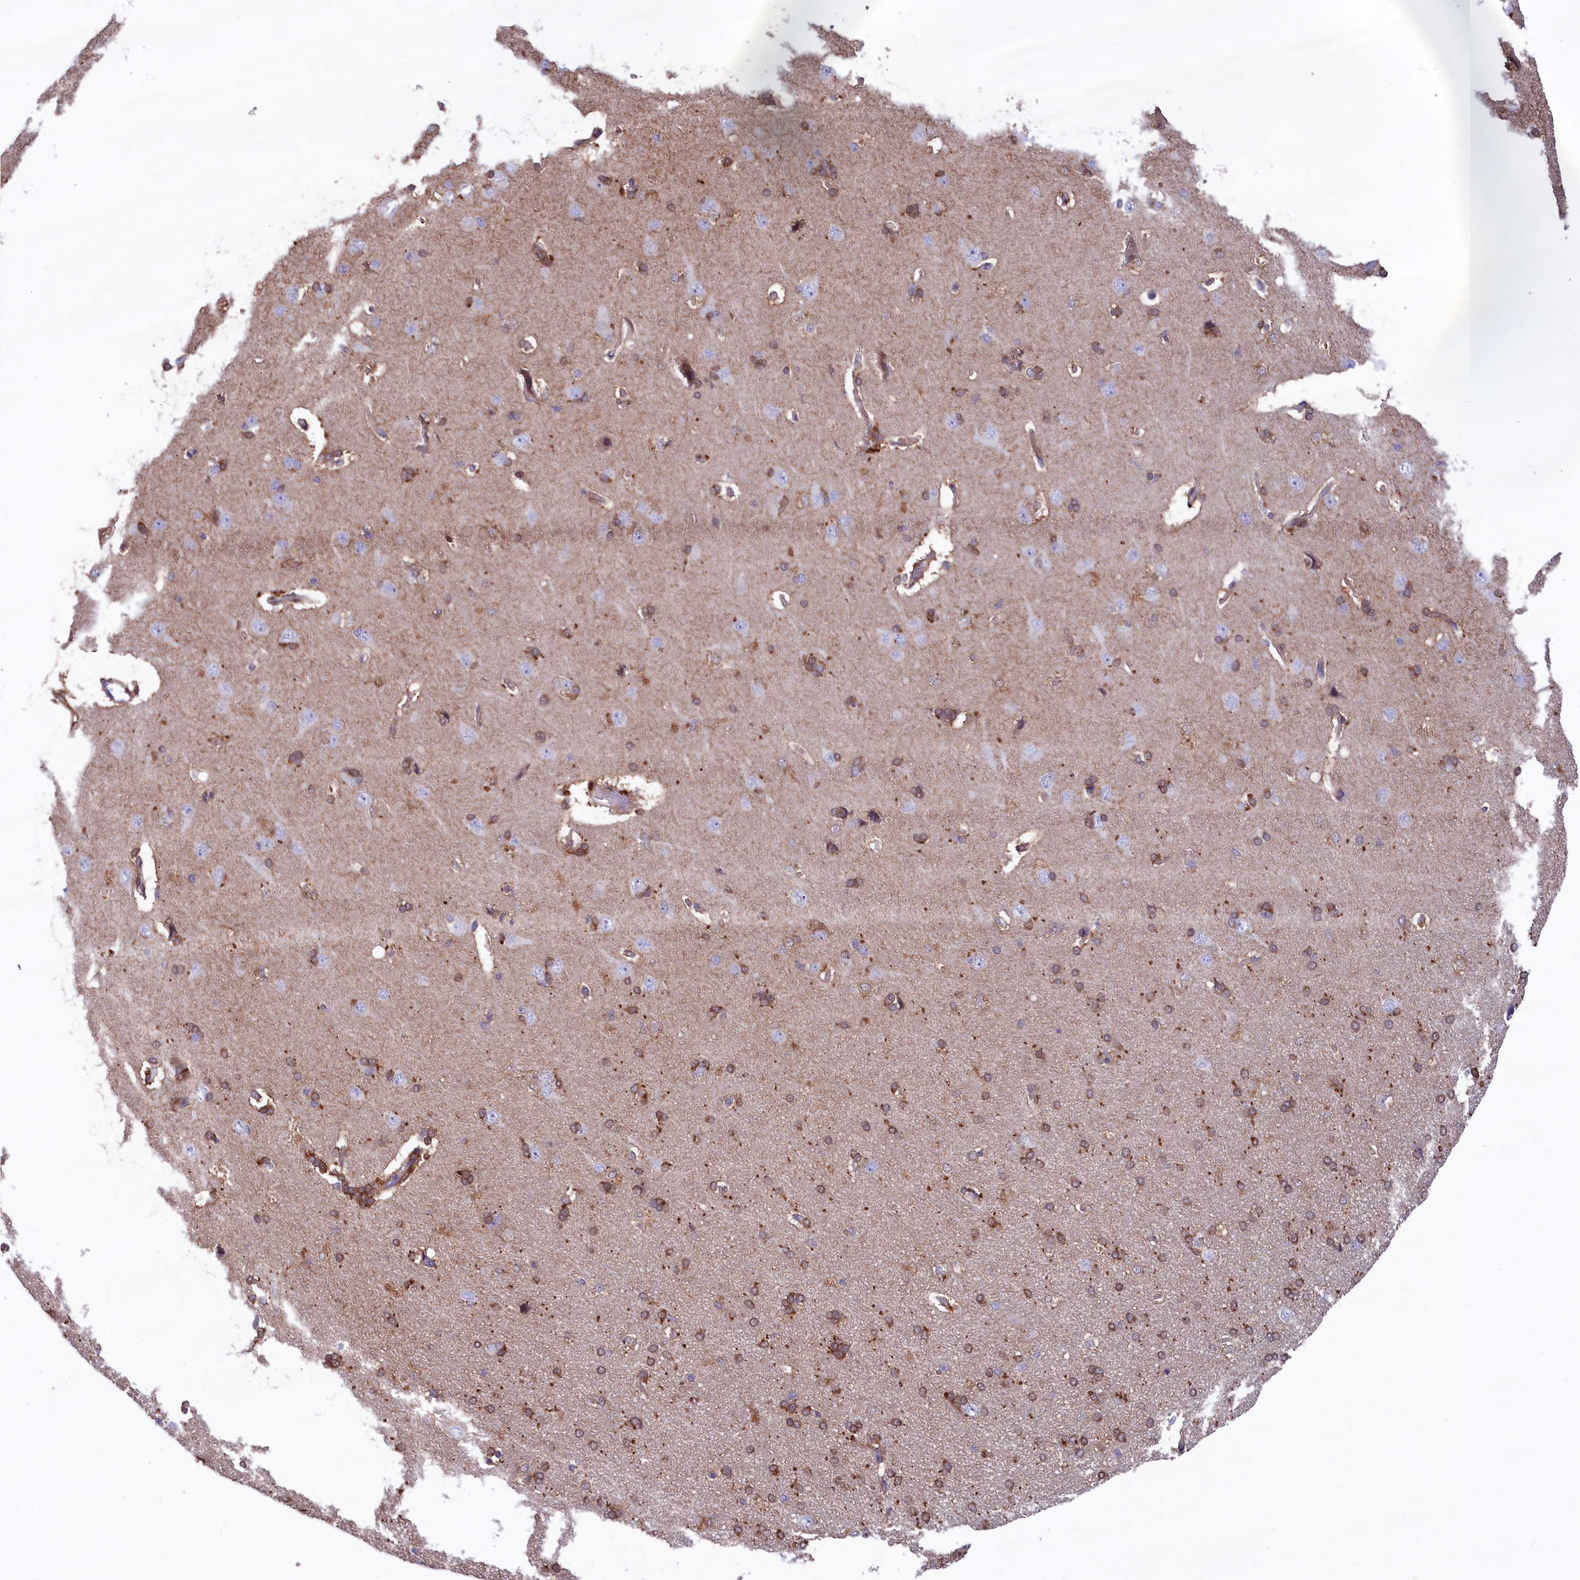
{"staining": {"intensity": "weak", "quantity": "25%-75%", "location": "cytoplasmic/membranous"}, "tissue": "cerebral cortex", "cell_type": "Endothelial cells", "image_type": "normal", "snomed": [{"axis": "morphology", "description": "Normal tissue, NOS"}, {"axis": "topography", "description": "Cerebral cortex"}], "caption": "A low amount of weak cytoplasmic/membranous expression is appreciated in approximately 25%-75% of endothelial cells in benign cerebral cortex. (Stains: DAB in brown, nuclei in blue, Microscopy: brightfield microscopy at high magnification).", "gene": "MAN2B1", "patient": {"sex": "male", "age": 62}}